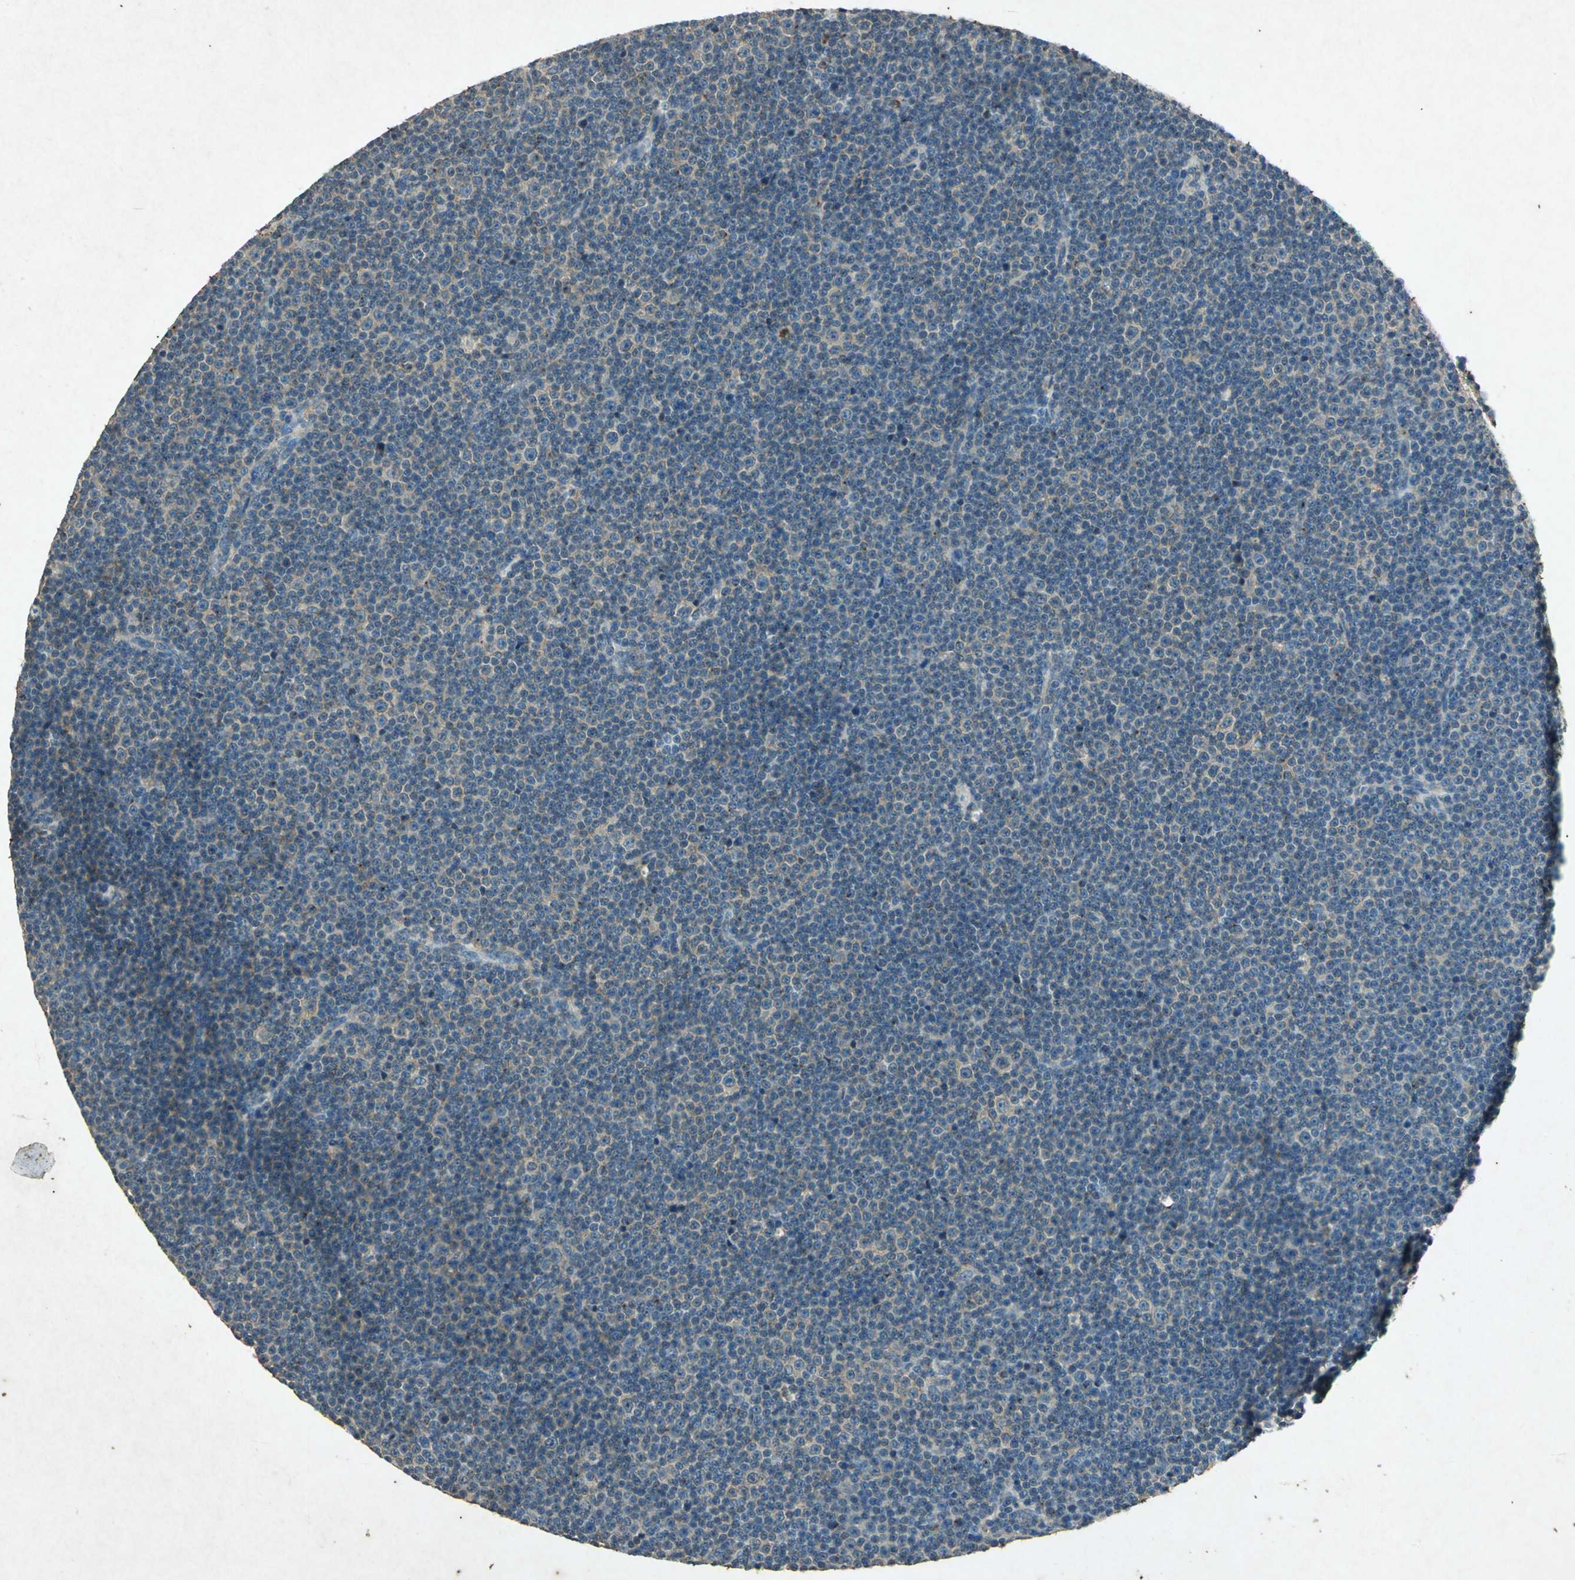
{"staining": {"intensity": "weak", "quantity": "25%-75%", "location": "cytoplasmic/membranous"}, "tissue": "lymphoma", "cell_type": "Tumor cells", "image_type": "cancer", "snomed": [{"axis": "morphology", "description": "Malignant lymphoma, non-Hodgkin's type, Low grade"}, {"axis": "topography", "description": "Lymph node"}], "caption": "Protein analysis of lymphoma tissue shows weak cytoplasmic/membranous expression in approximately 25%-75% of tumor cells. The protein is stained brown, and the nuclei are stained in blue (DAB (3,3'-diaminobenzidine) IHC with brightfield microscopy, high magnification).", "gene": "PSEN1", "patient": {"sex": "female", "age": 67}}